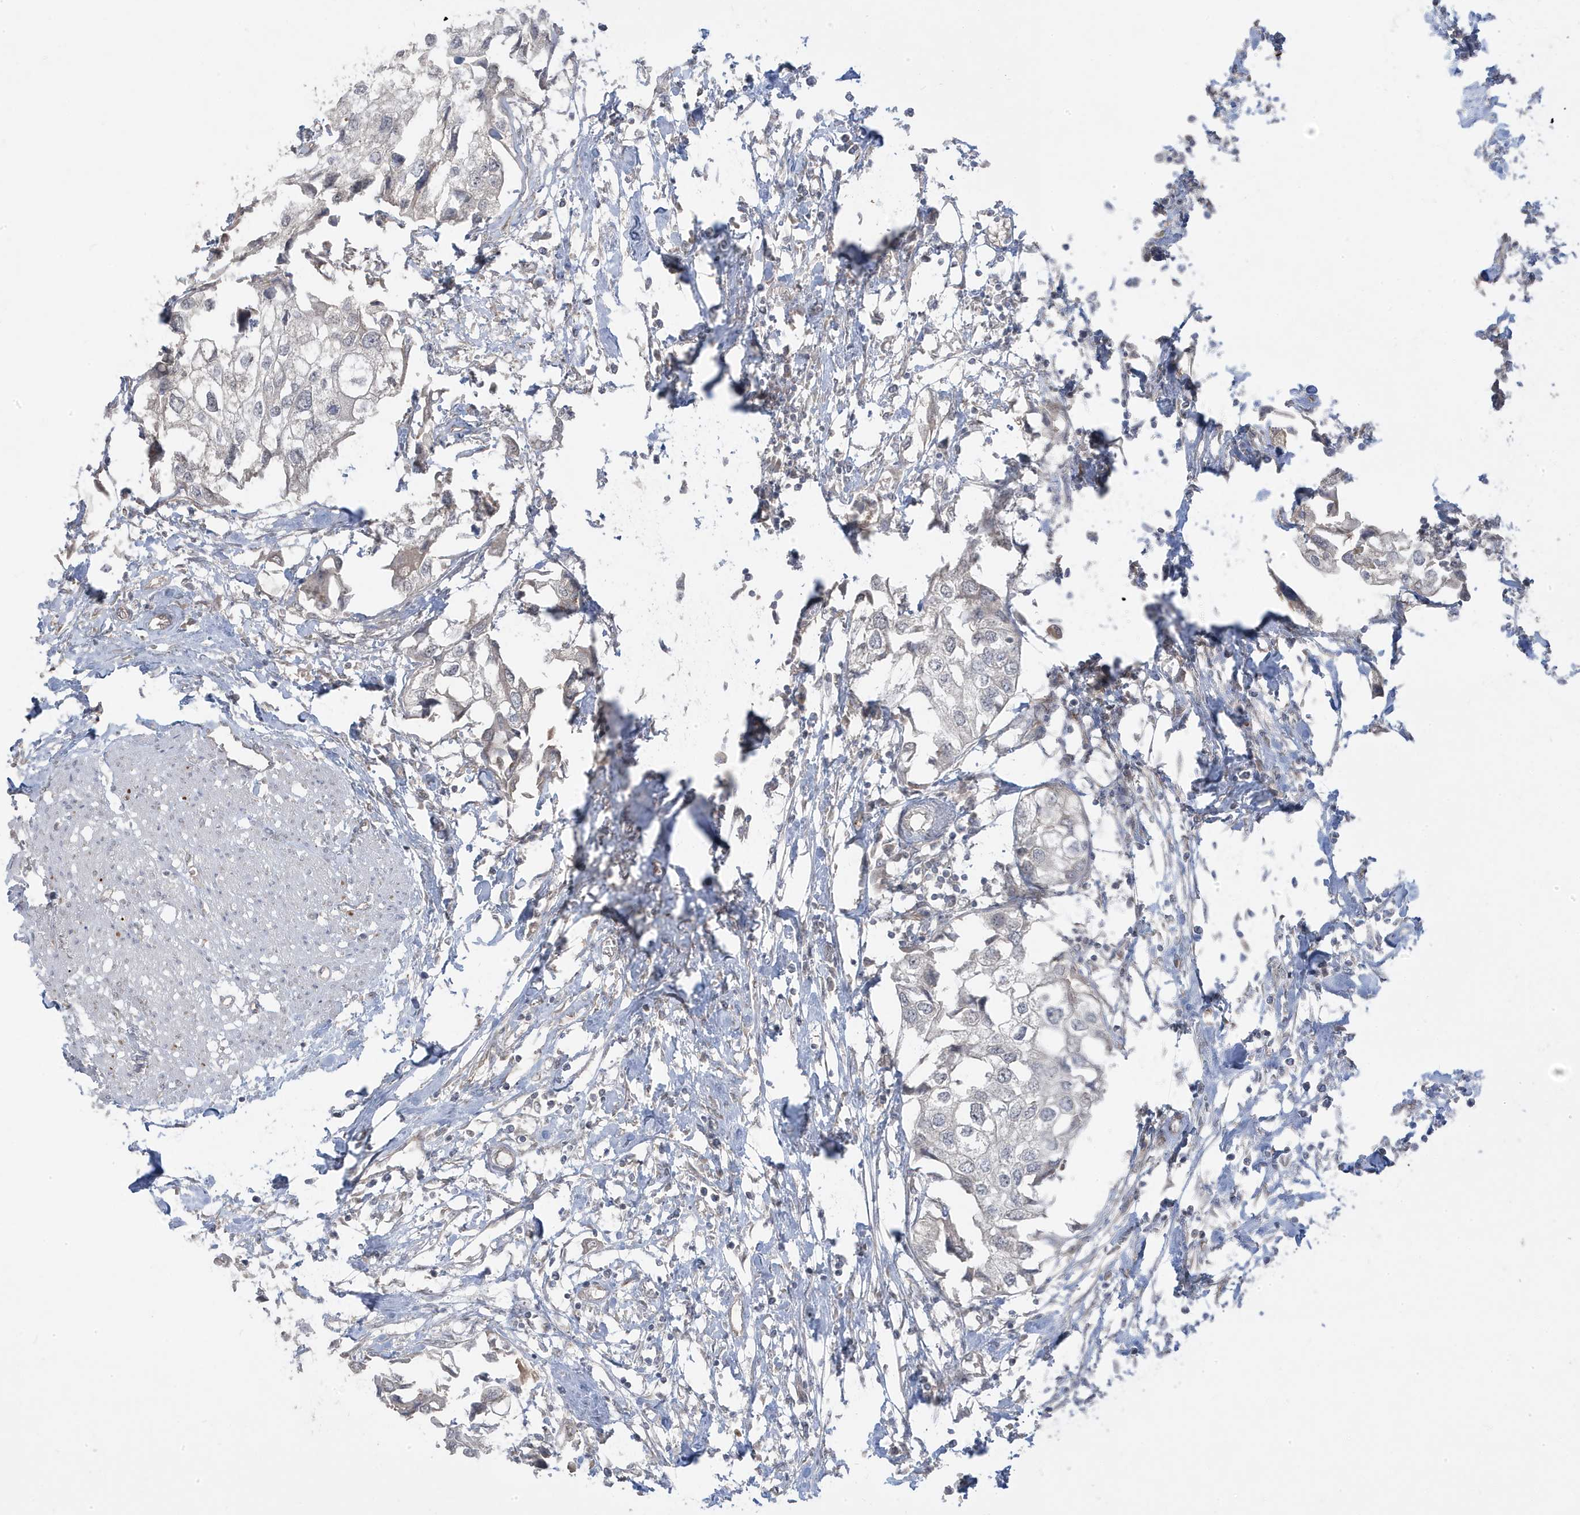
{"staining": {"intensity": "negative", "quantity": "none", "location": "none"}, "tissue": "urothelial cancer", "cell_type": "Tumor cells", "image_type": "cancer", "snomed": [{"axis": "morphology", "description": "Urothelial carcinoma, High grade"}, {"axis": "topography", "description": "Urinary bladder"}], "caption": "High-grade urothelial carcinoma stained for a protein using immunohistochemistry (IHC) exhibits no positivity tumor cells.", "gene": "DNAJC12", "patient": {"sex": "male", "age": 64}}